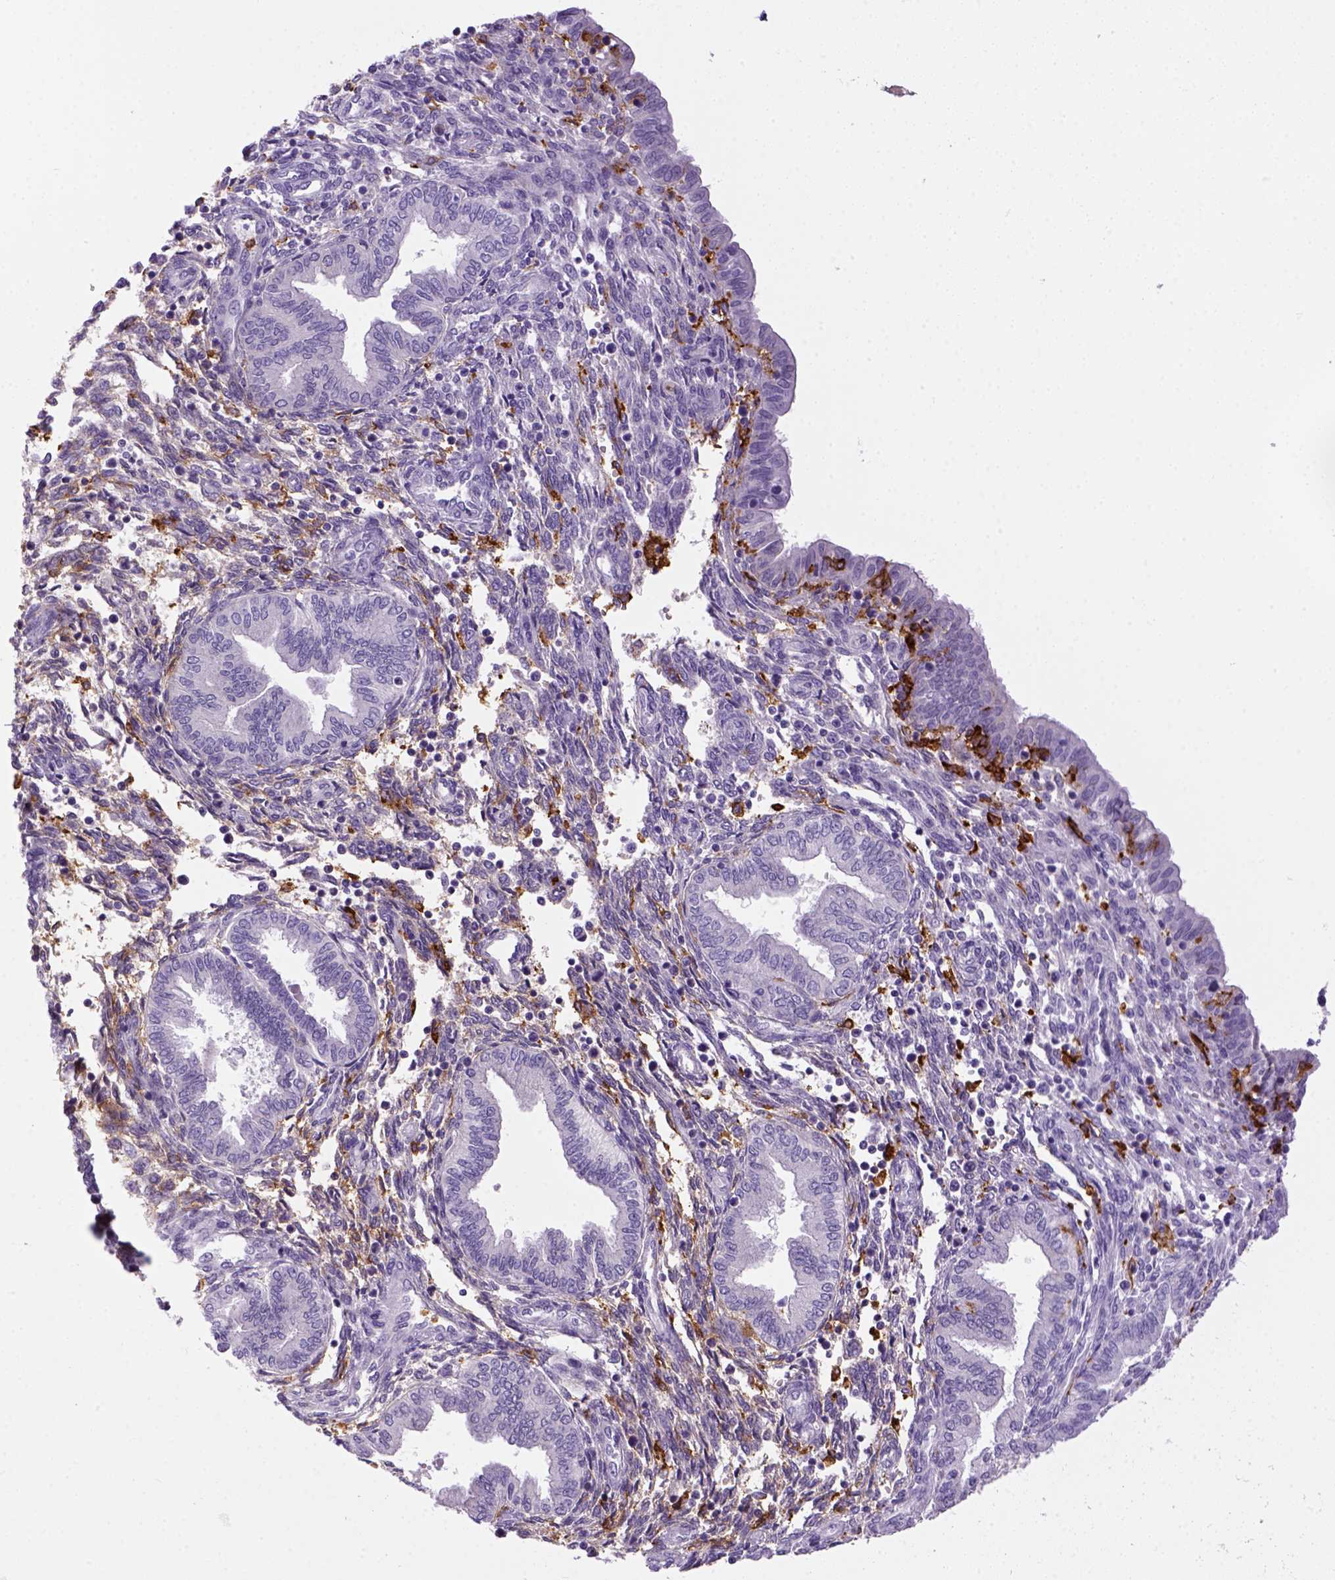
{"staining": {"intensity": "negative", "quantity": "none", "location": "none"}, "tissue": "endometrium", "cell_type": "Cells in endometrial stroma", "image_type": "normal", "snomed": [{"axis": "morphology", "description": "Normal tissue, NOS"}, {"axis": "topography", "description": "Endometrium"}], "caption": "Cells in endometrial stroma are negative for brown protein staining in normal endometrium. Nuclei are stained in blue.", "gene": "CD14", "patient": {"sex": "female", "age": 42}}